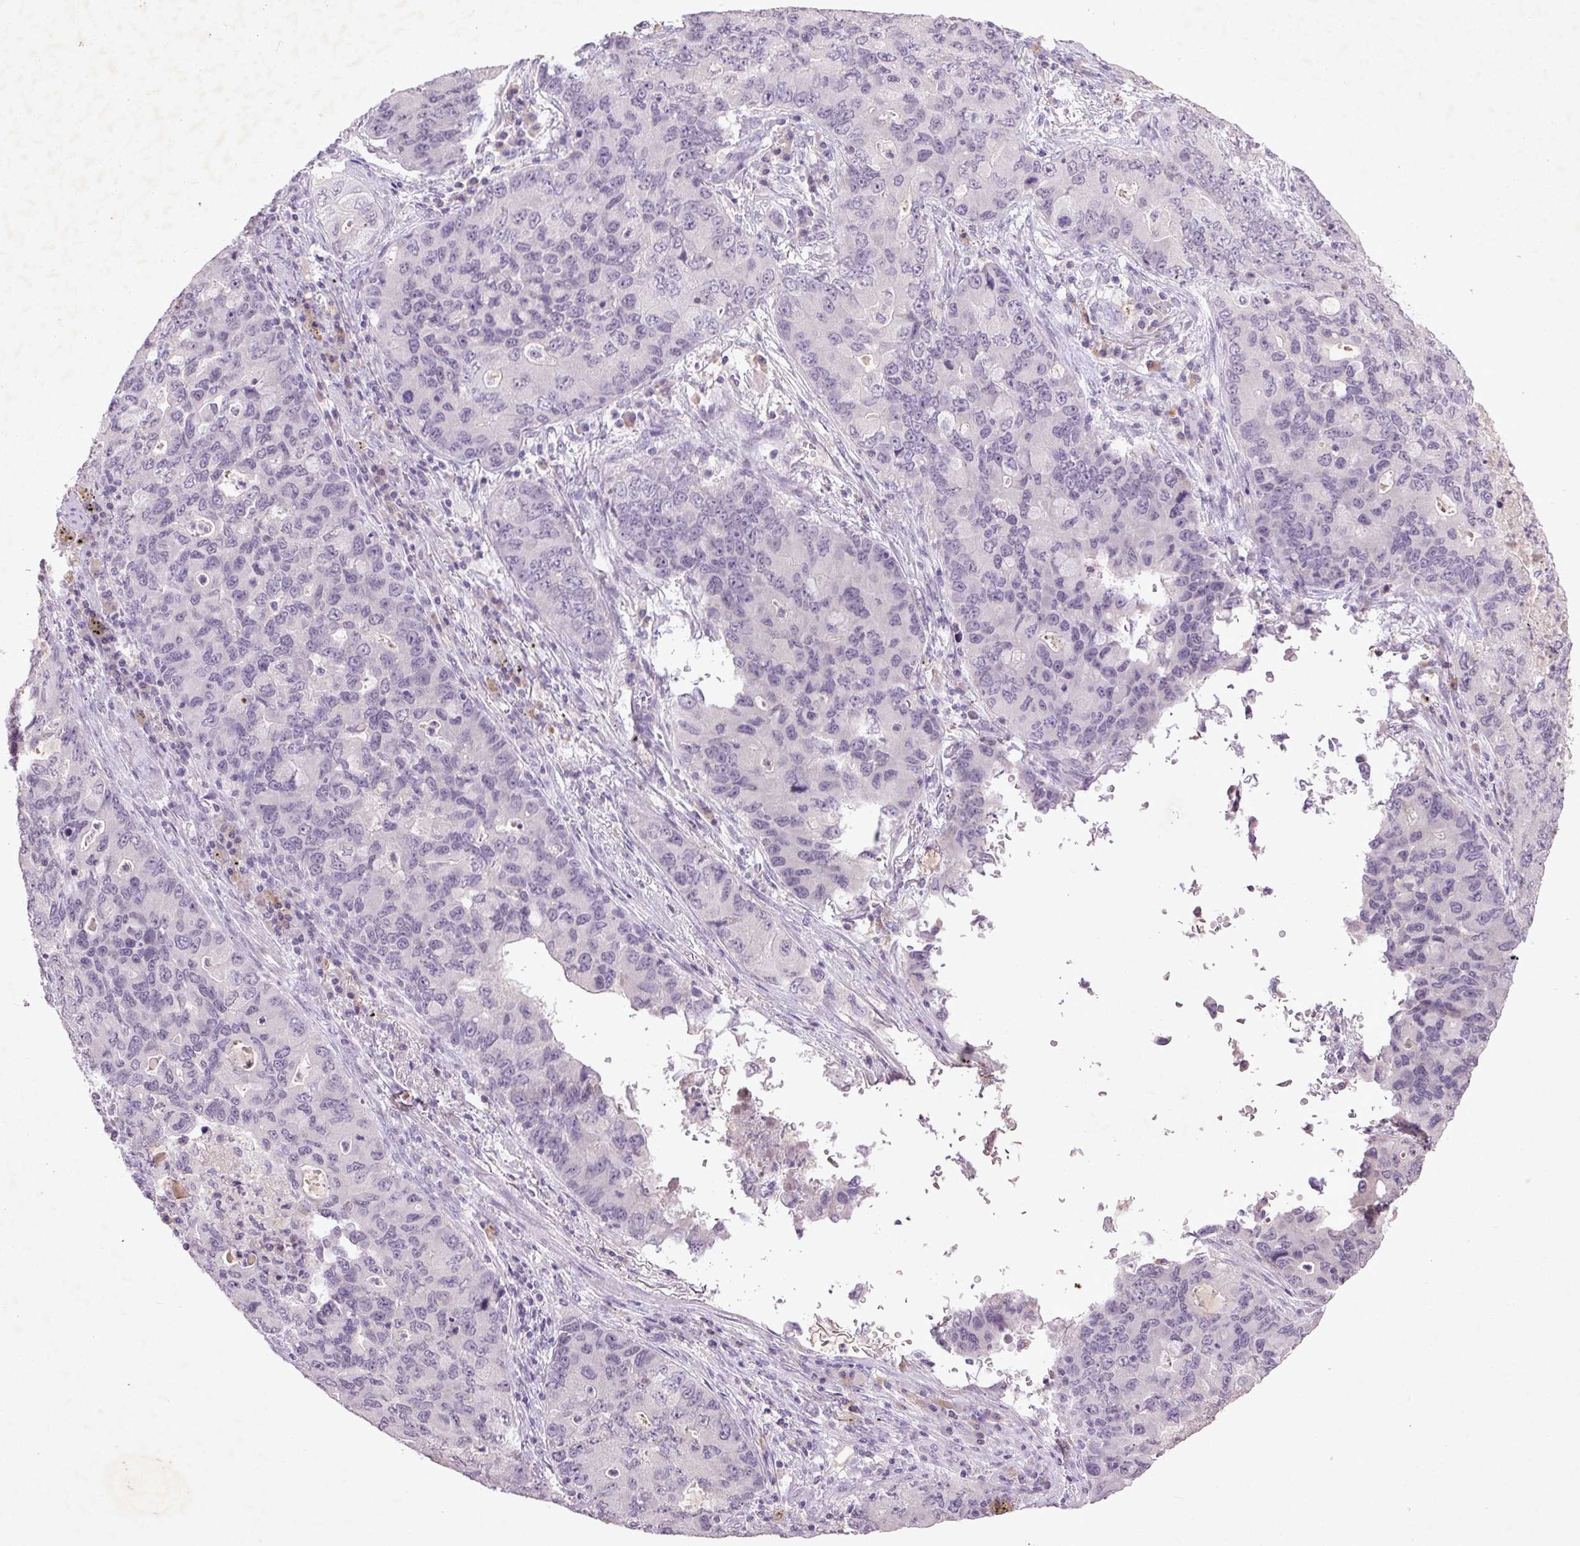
{"staining": {"intensity": "negative", "quantity": "none", "location": "none"}, "tissue": "lung cancer", "cell_type": "Tumor cells", "image_type": "cancer", "snomed": [{"axis": "morphology", "description": "Adenocarcinoma, NOS"}, {"axis": "morphology", "description": "Adenocarcinoma, metastatic, NOS"}, {"axis": "topography", "description": "Lymph node"}, {"axis": "topography", "description": "Lung"}], "caption": "This image is of lung cancer (adenocarcinoma) stained with IHC to label a protein in brown with the nuclei are counter-stained blue. There is no positivity in tumor cells.", "gene": "FAM168B", "patient": {"sex": "female", "age": 54}}